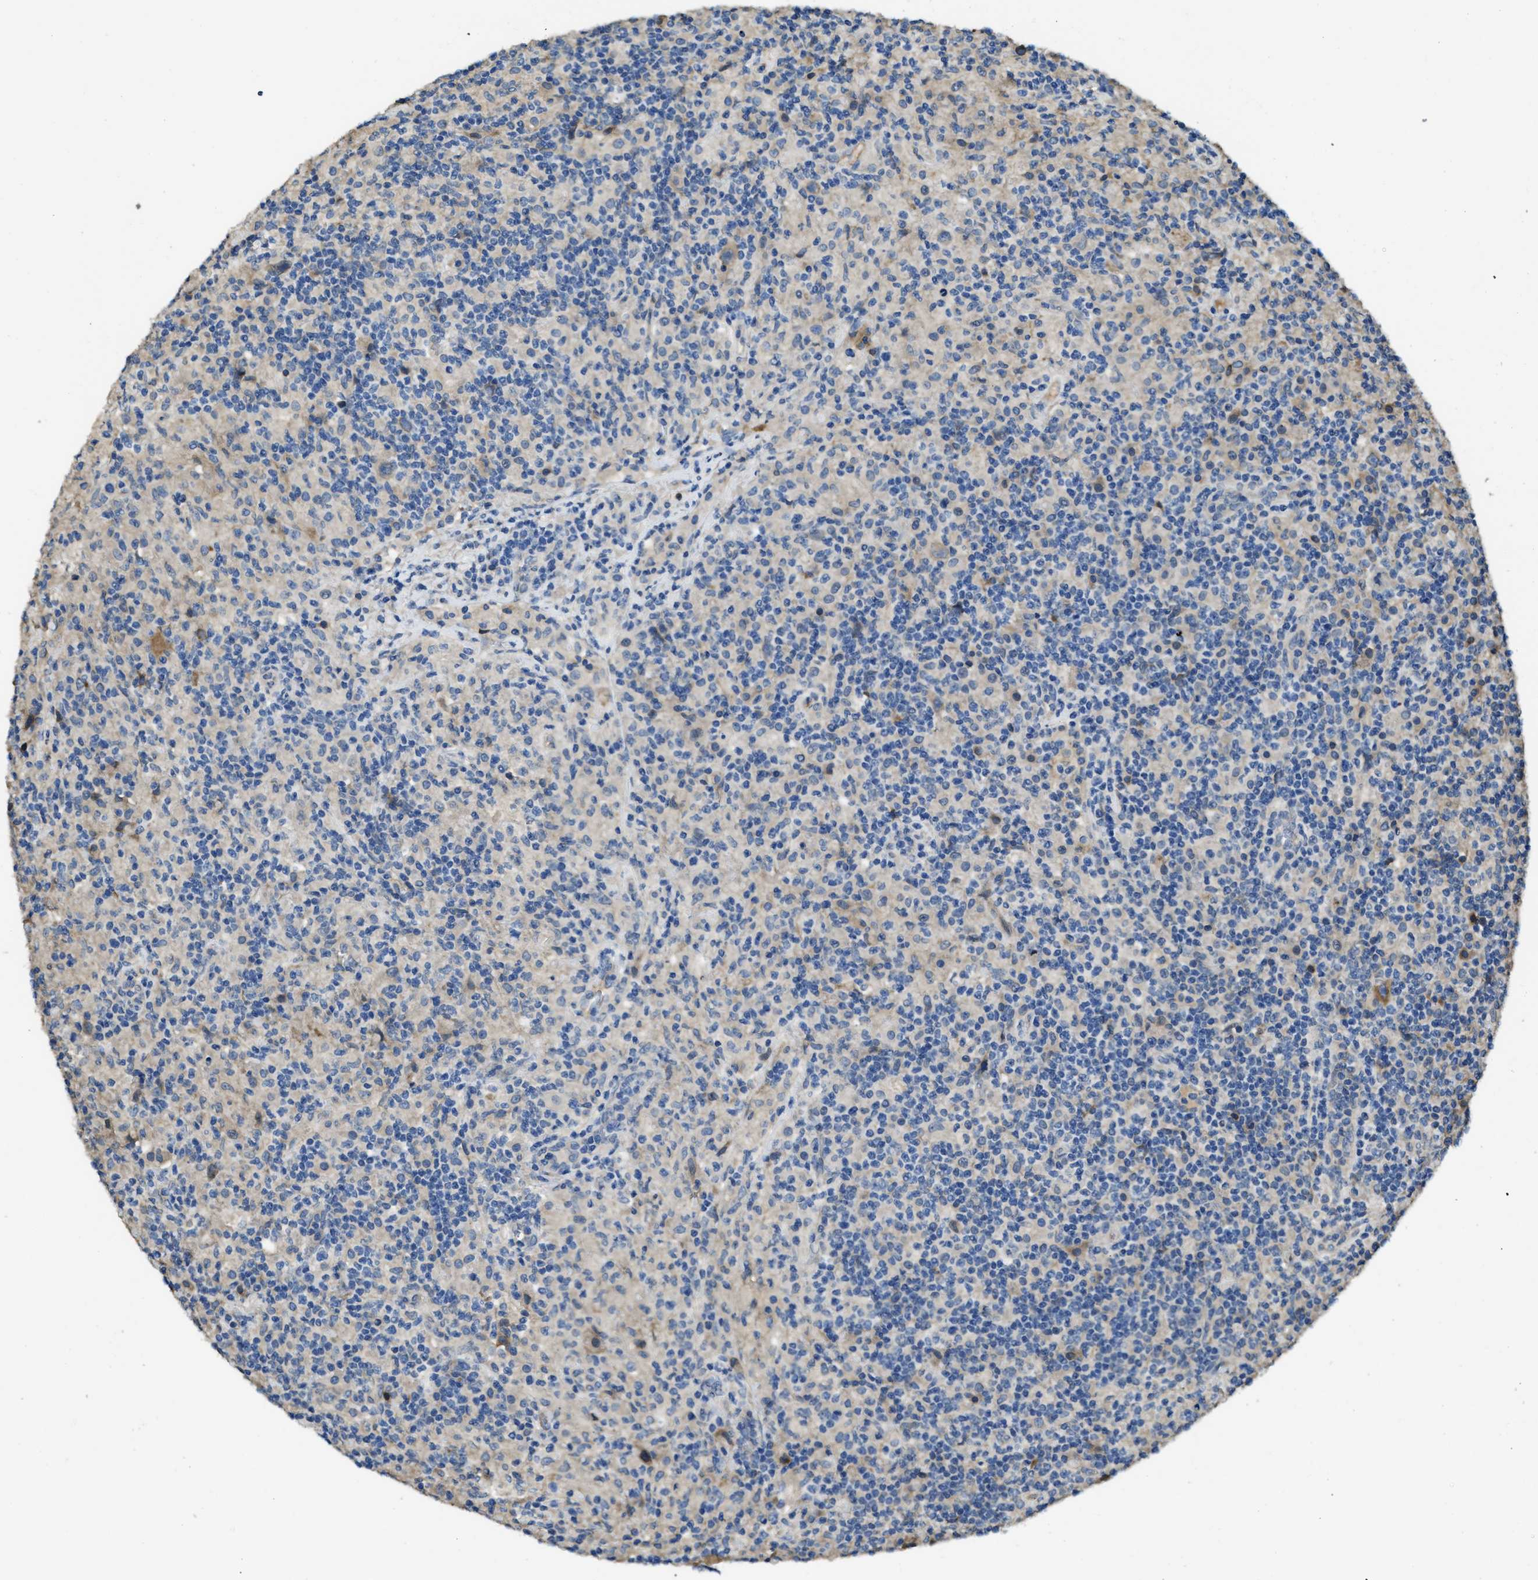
{"staining": {"intensity": "negative", "quantity": "none", "location": "none"}, "tissue": "lymphoma", "cell_type": "Tumor cells", "image_type": "cancer", "snomed": [{"axis": "morphology", "description": "Hodgkin's disease, NOS"}, {"axis": "topography", "description": "Lymph node"}], "caption": "Tumor cells are negative for protein expression in human lymphoma.", "gene": "RIPK2", "patient": {"sex": "male", "age": 70}}